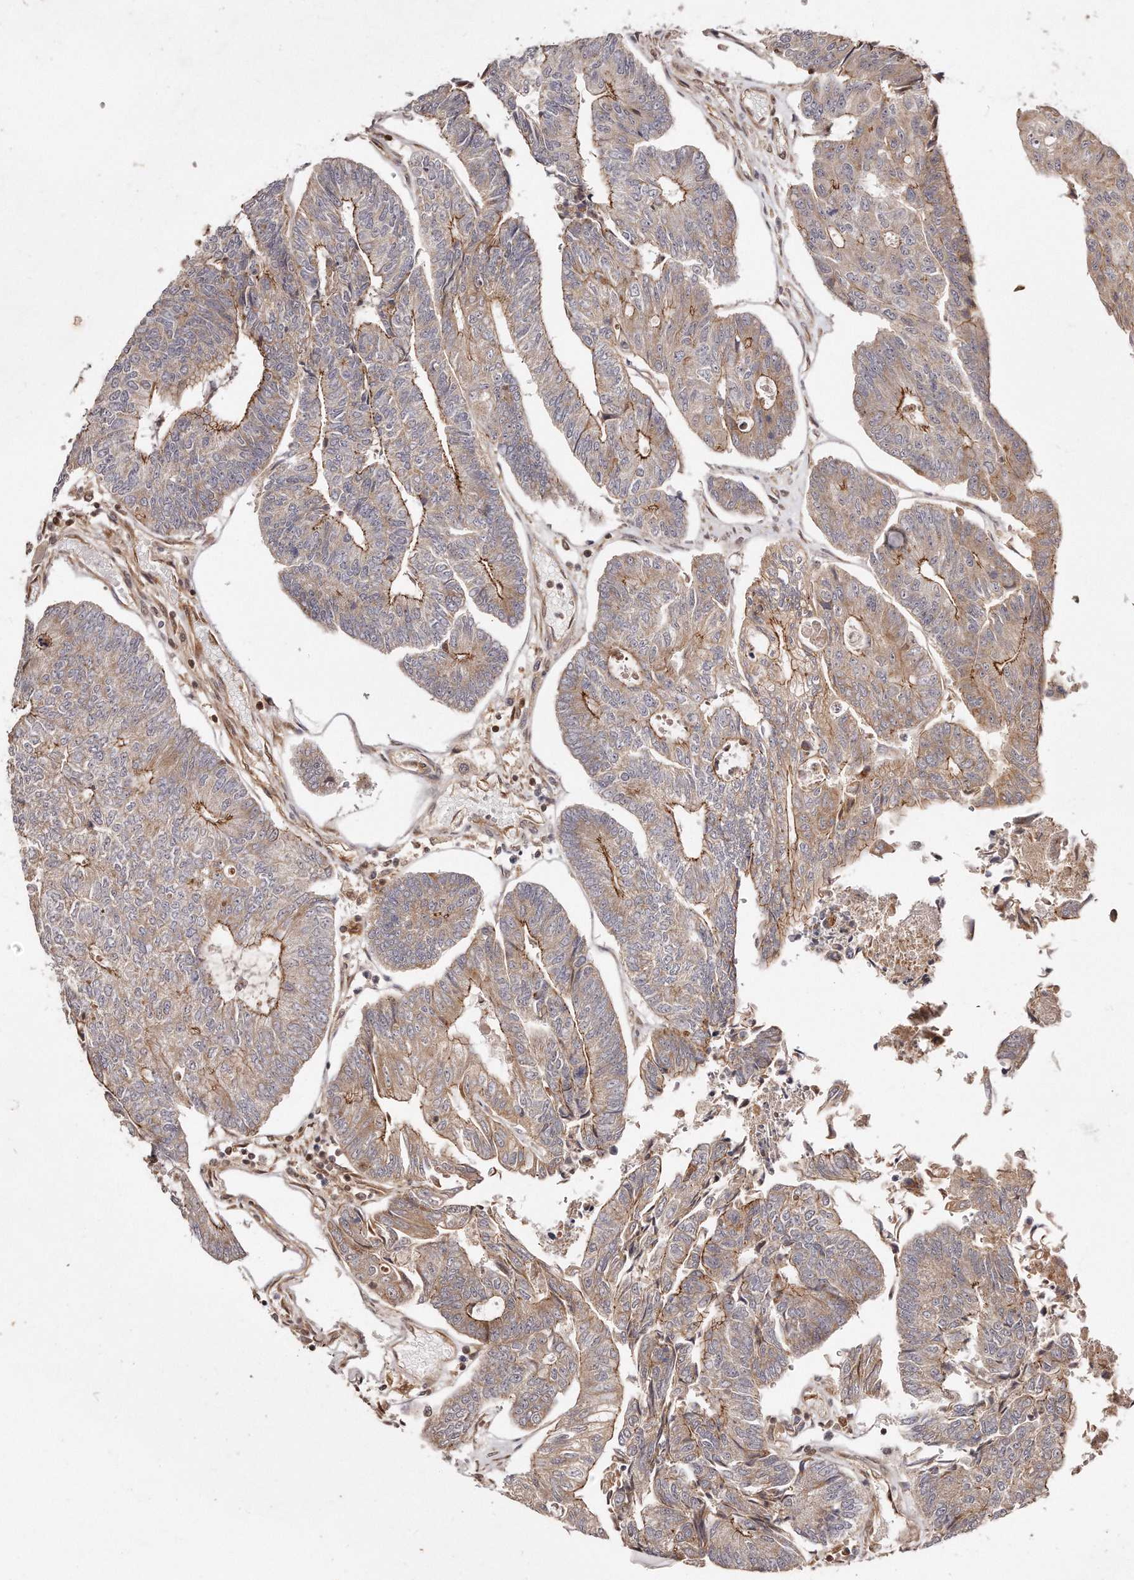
{"staining": {"intensity": "moderate", "quantity": ">75%", "location": "cytoplasmic/membranous"}, "tissue": "colorectal cancer", "cell_type": "Tumor cells", "image_type": "cancer", "snomed": [{"axis": "morphology", "description": "Adenocarcinoma, NOS"}, {"axis": "topography", "description": "Colon"}], "caption": "An IHC histopathology image of neoplastic tissue is shown. Protein staining in brown shows moderate cytoplasmic/membranous positivity in colorectal cancer (adenocarcinoma) within tumor cells.", "gene": "GBP4", "patient": {"sex": "female", "age": 67}}